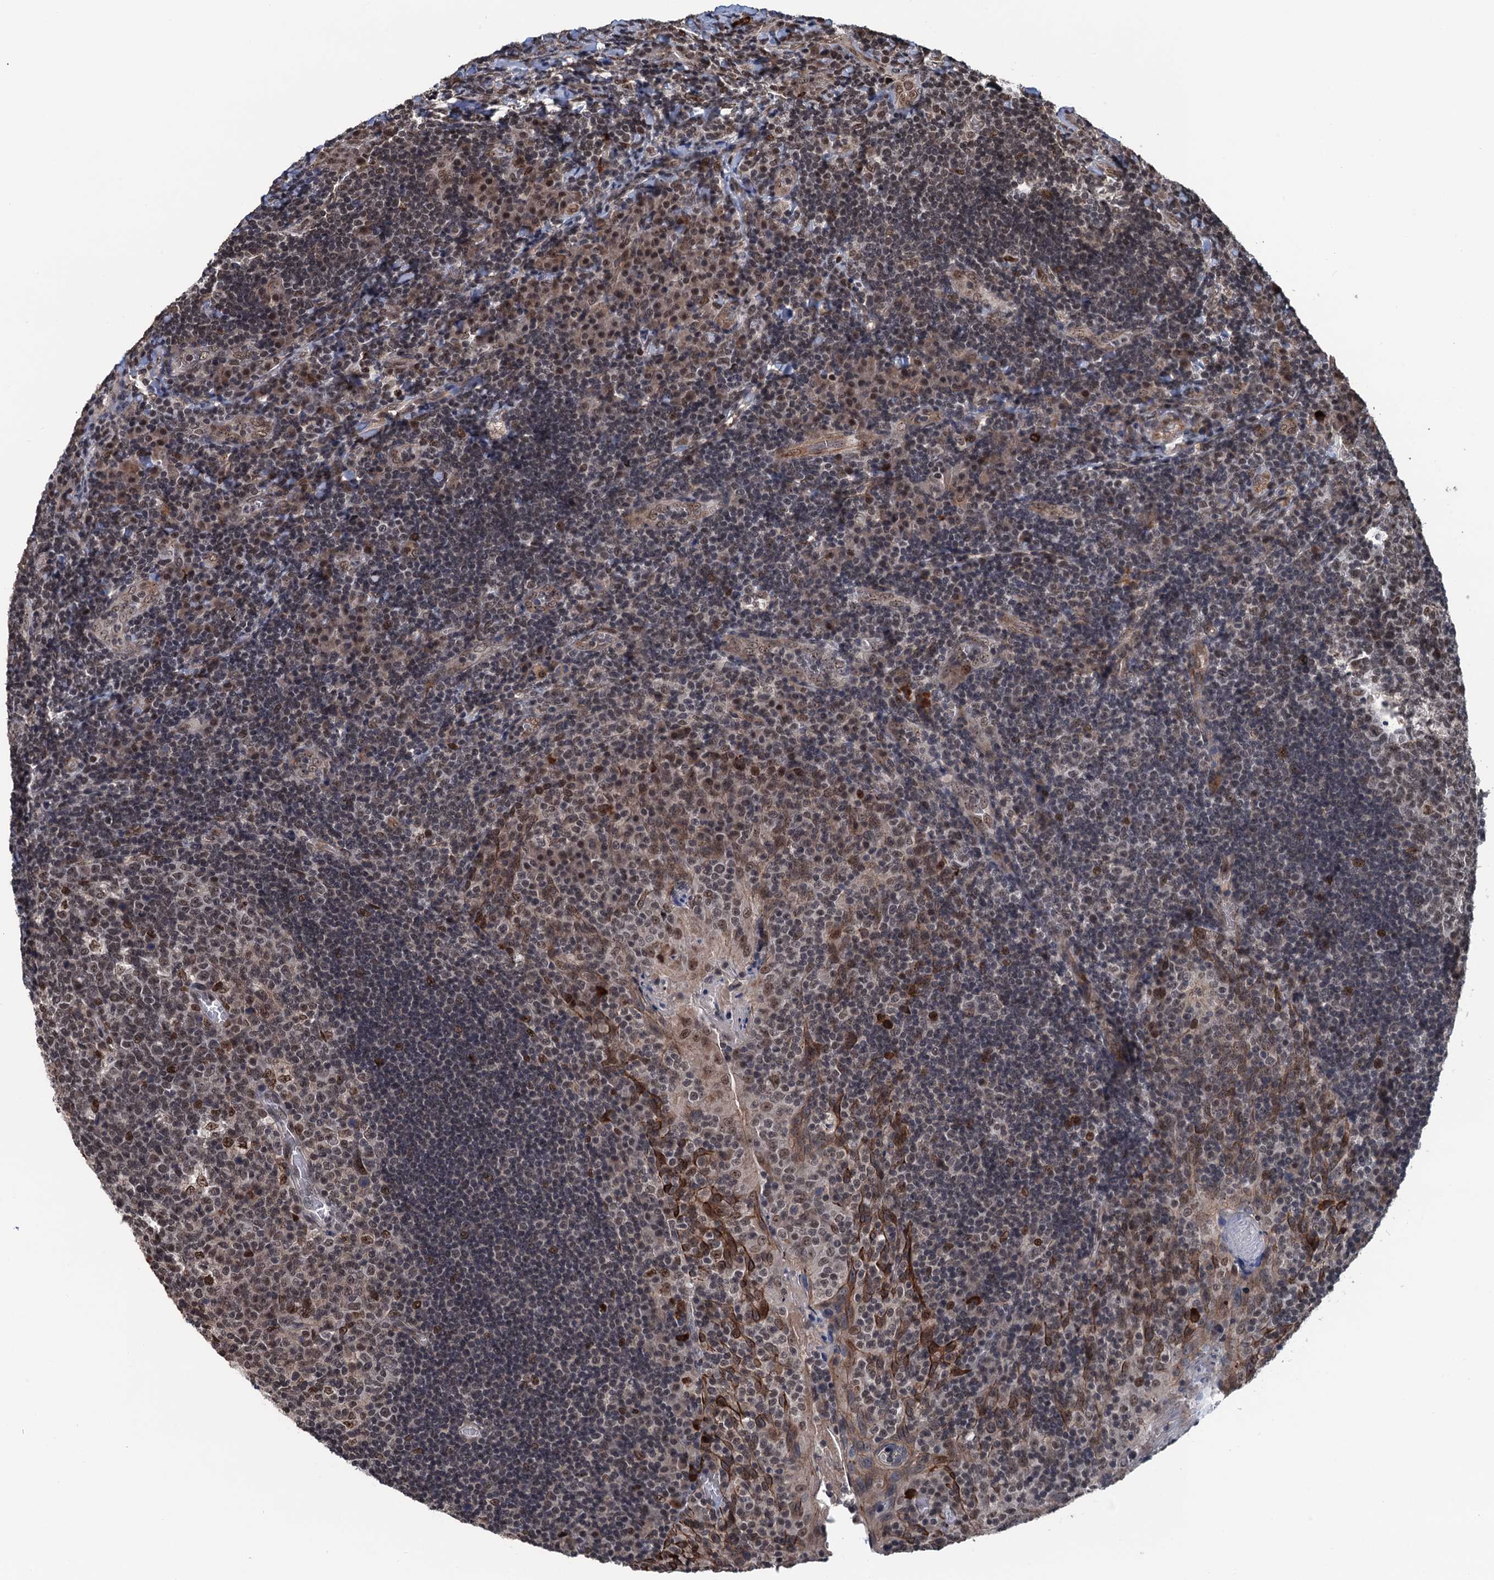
{"staining": {"intensity": "moderate", "quantity": "<25%", "location": "nuclear"}, "tissue": "tonsil", "cell_type": "Germinal center cells", "image_type": "normal", "snomed": [{"axis": "morphology", "description": "Normal tissue, NOS"}, {"axis": "topography", "description": "Tonsil"}], "caption": "Immunohistochemical staining of benign tonsil displays <25% levels of moderate nuclear protein expression in about <25% of germinal center cells. (DAB = brown stain, brightfield microscopy at high magnification).", "gene": "RASSF4", "patient": {"sex": "male", "age": 17}}